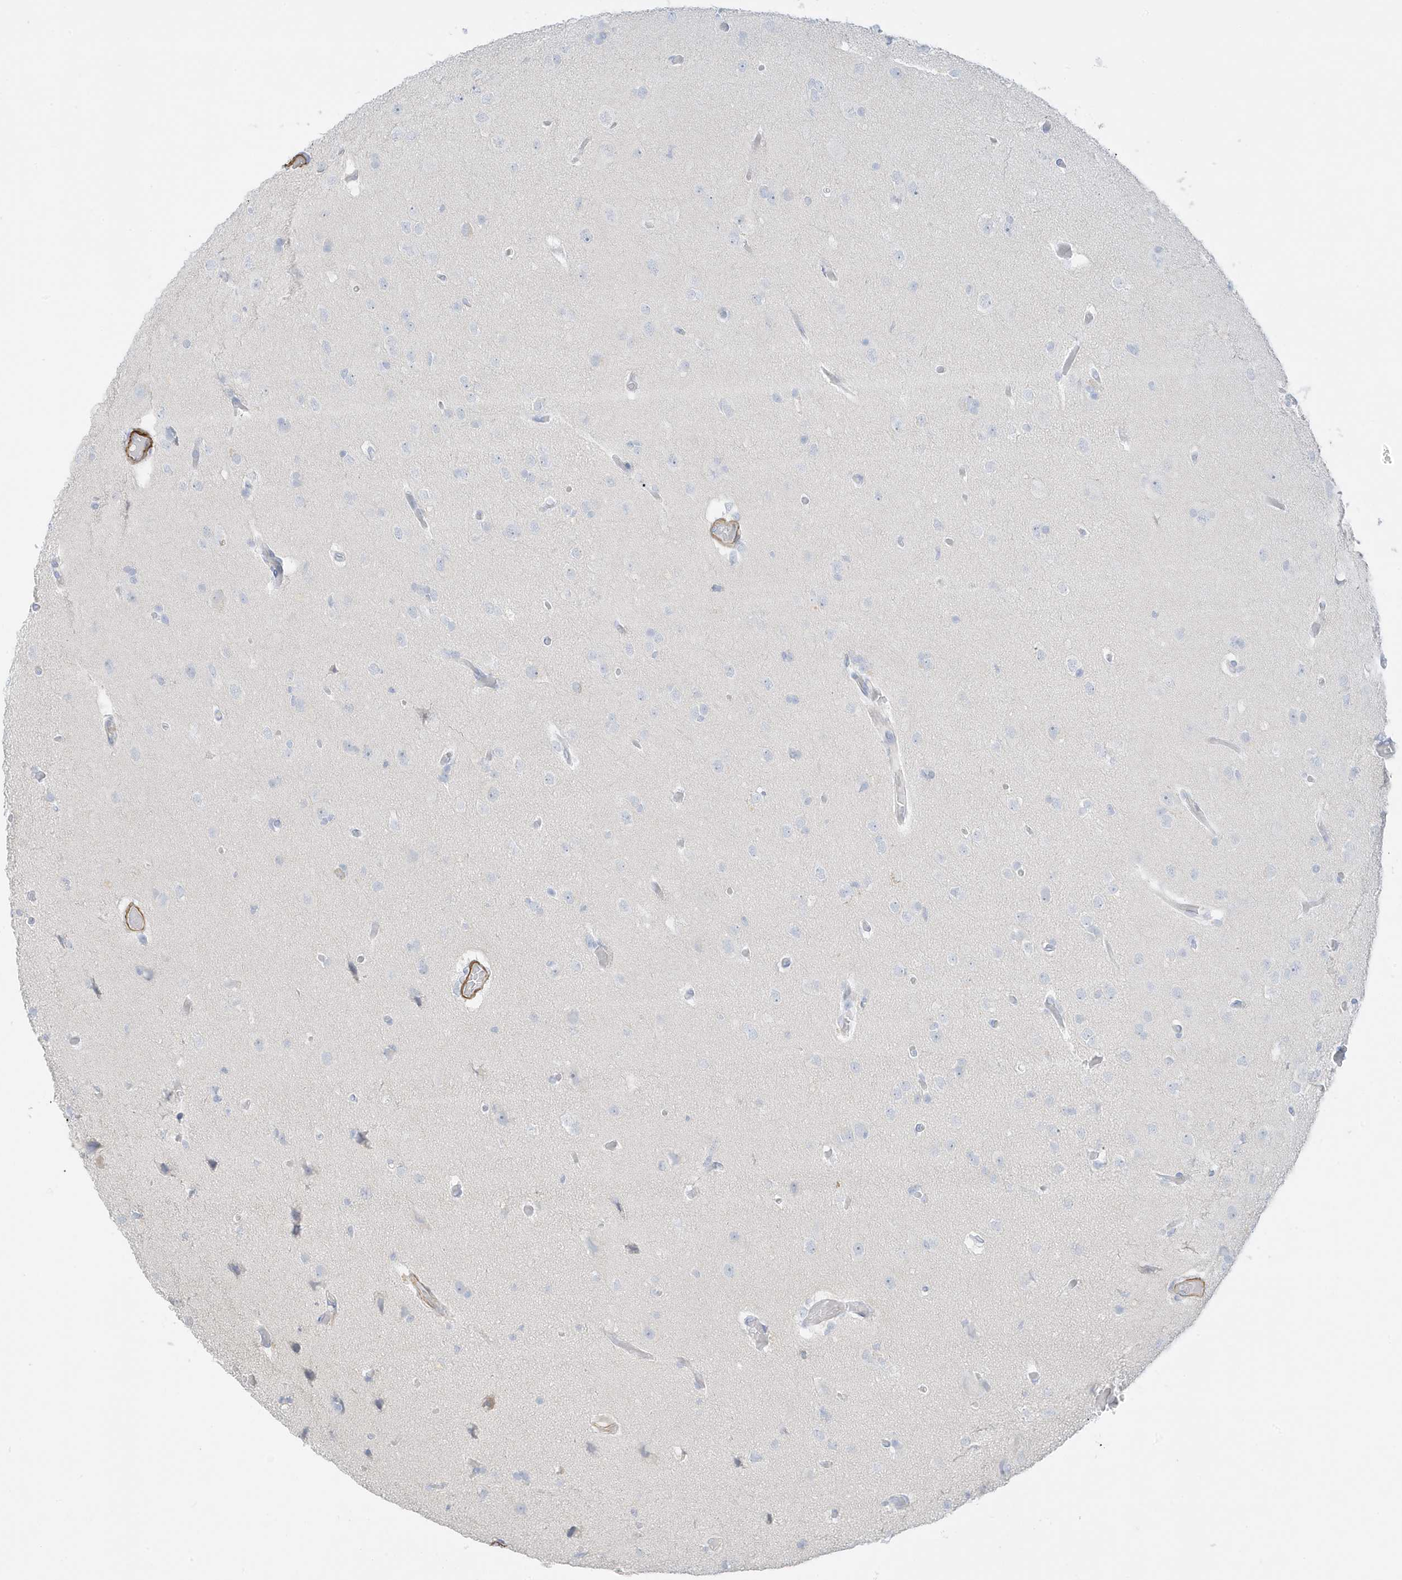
{"staining": {"intensity": "negative", "quantity": "none", "location": "none"}, "tissue": "glioma", "cell_type": "Tumor cells", "image_type": "cancer", "snomed": [{"axis": "morphology", "description": "Glioma, malignant, High grade"}, {"axis": "topography", "description": "Brain"}], "caption": "The IHC image has no significant positivity in tumor cells of glioma tissue. The staining is performed using DAB (3,3'-diaminobenzidine) brown chromogen with nuclei counter-stained in using hematoxylin.", "gene": "SLC22A13", "patient": {"sex": "female", "age": 59}}